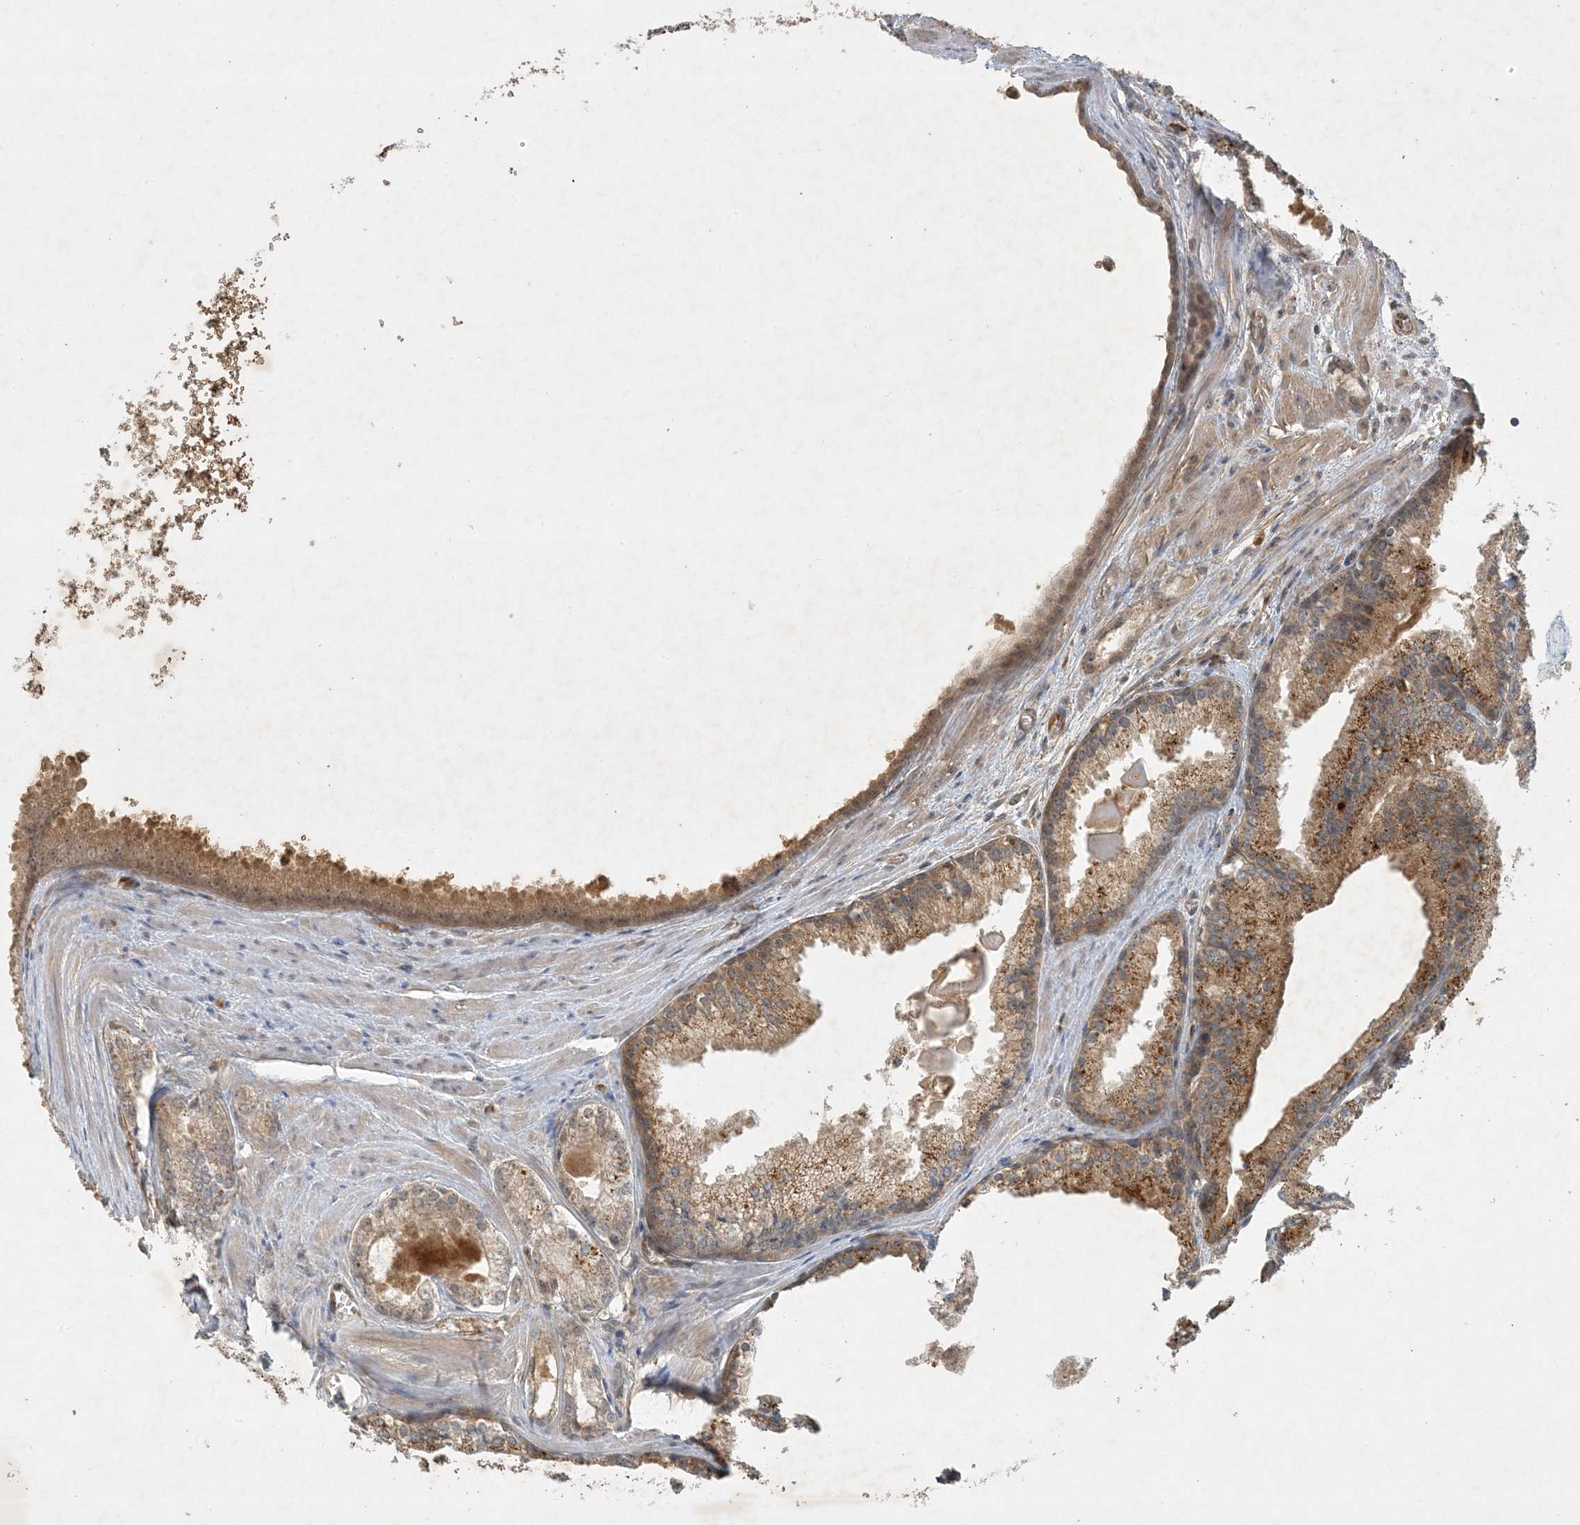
{"staining": {"intensity": "moderate", "quantity": "25%-75%", "location": "cytoplasmic/membranous"}, "tissue": "prostate cancer", "cell_type": "Tumor cells", "image_type": "cancer", "snomed": [{"axis": "morphology", "description": "Adenocarcinoma, Low grade"}, {"axis": "topography", "description": "Prostate"}], "caption": "Protein staining of prostate cancer tissue exhibits moderate cytoplasmic/membranous staining in approximately 25%-75% of tumor cells.", "gene": "ZCCHC4", "patient": {"sex": "male", "age": 54}}